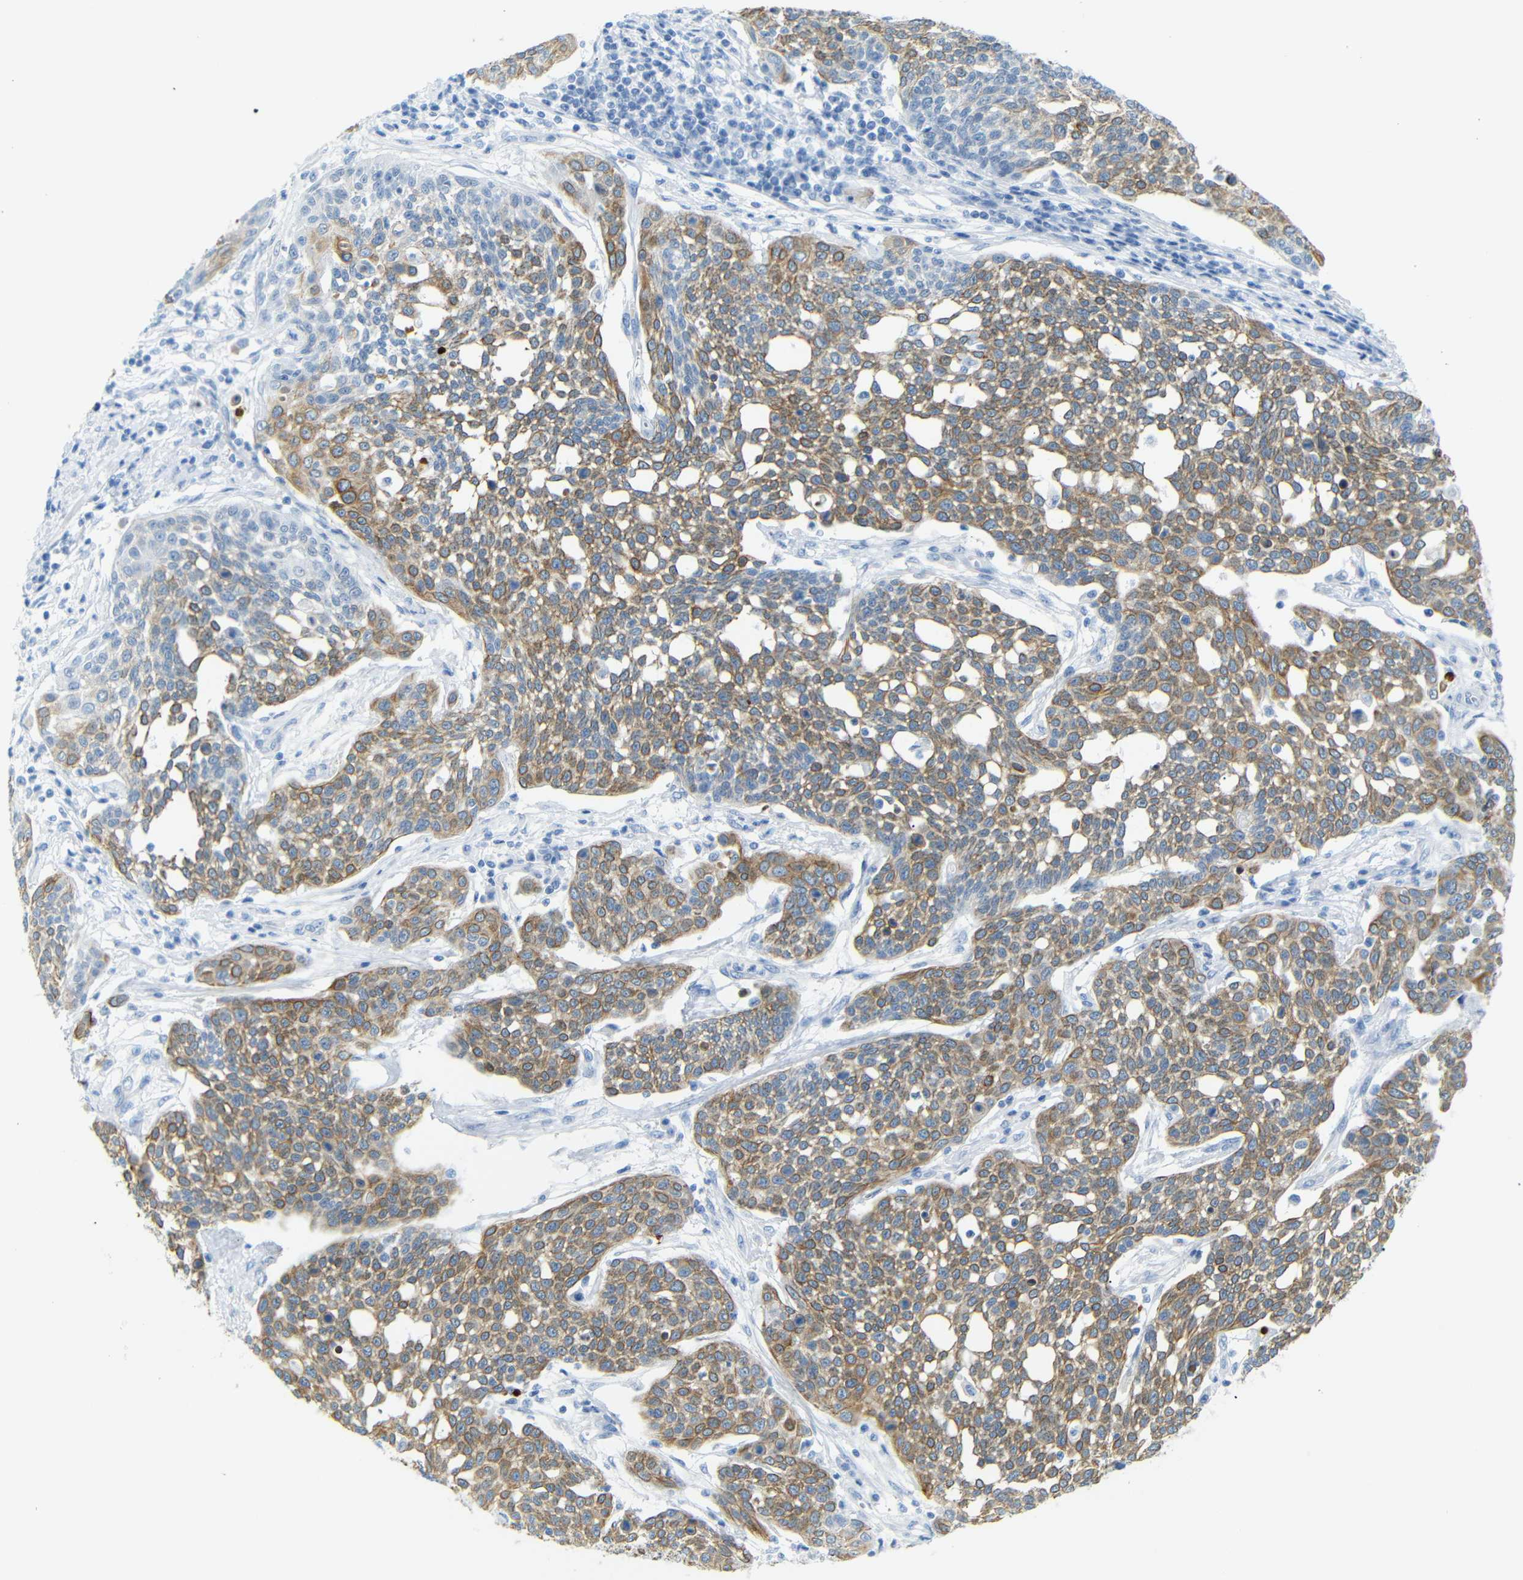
{"staining": {"intensity": "moderate", "quantity": ">75%", "location": "cytoplasmic/membranous"}, "tissue": "cervical cancer", "cell_type": "Tumor cells", "image_type": "cancer", "snomed": [{"axis": "morphology", "description": "Squamous cell carcinoma, NOS"}, {"axis": "topography", "description": "Cervix"}], "caption": "Immunohistochemical staining of human cervical squamous cell carcinoma exhibits medium levels of moderate cytoplasmic/membranous protein expression in approximately >75% of tumor cells.", "gene": "DYNAP", "patient": {"sex": "female", "age": 34}}